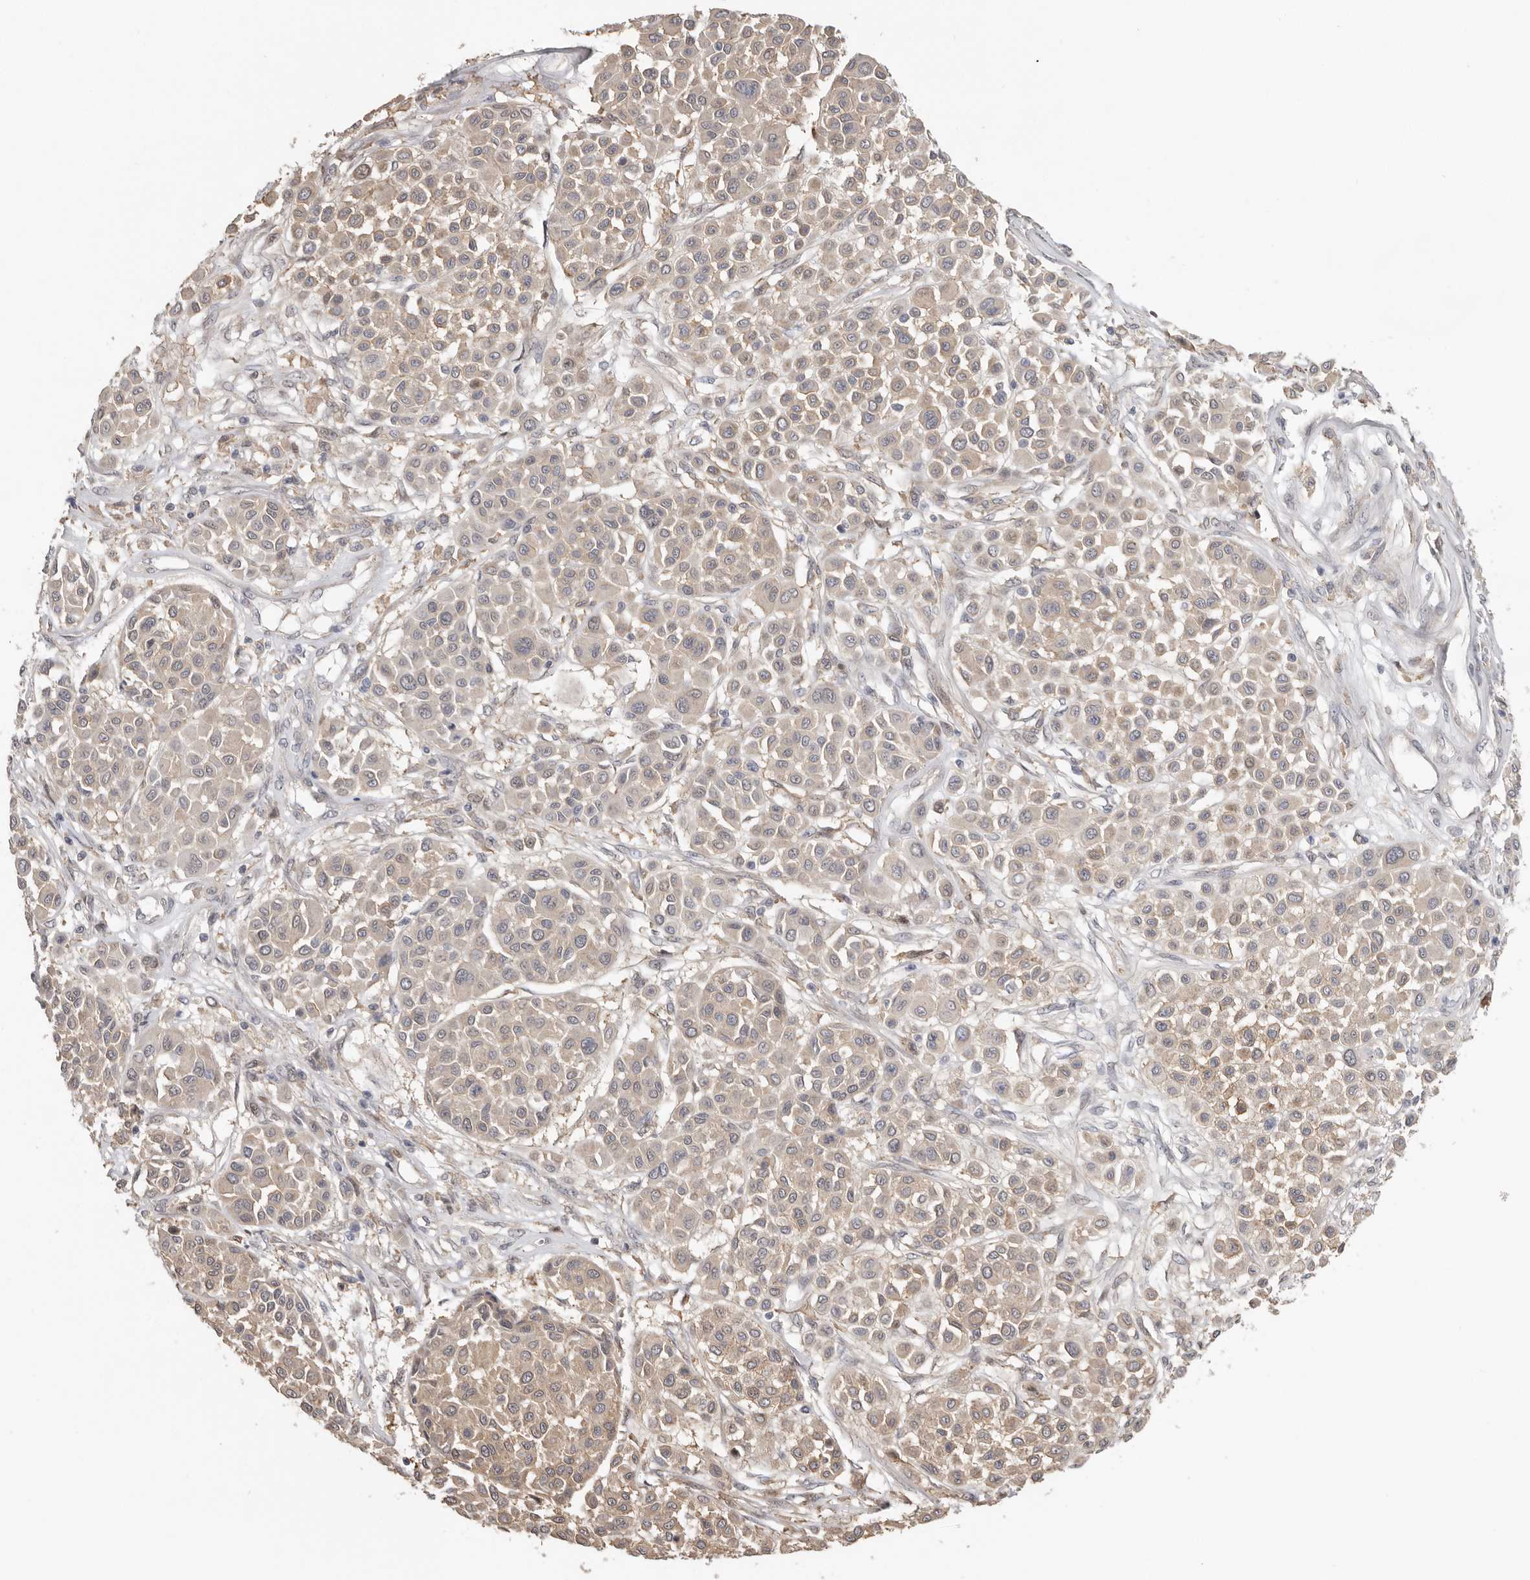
{"staining": {"intensity": "weak", "quantity": "25%-75%", "location": "cytoplasmic/membranous"}, "tissue": "melanoma", "cell_type": "Tumor cells", "image_type": "cancer", "snomed": [{"axis": "morphology", "description": "Malignant melanoma, Metastatic site"}, {"axis": "topography", "description": "Soft tissue"}], "caption": "Immunohistochemistry of human melanoma exhibits low levels of weak cytoplasmic/membranous positivity in about 25%-75% of tumor cells.", "gene": "MSRB2", "patient": {"sex": "male", "age": 41}}